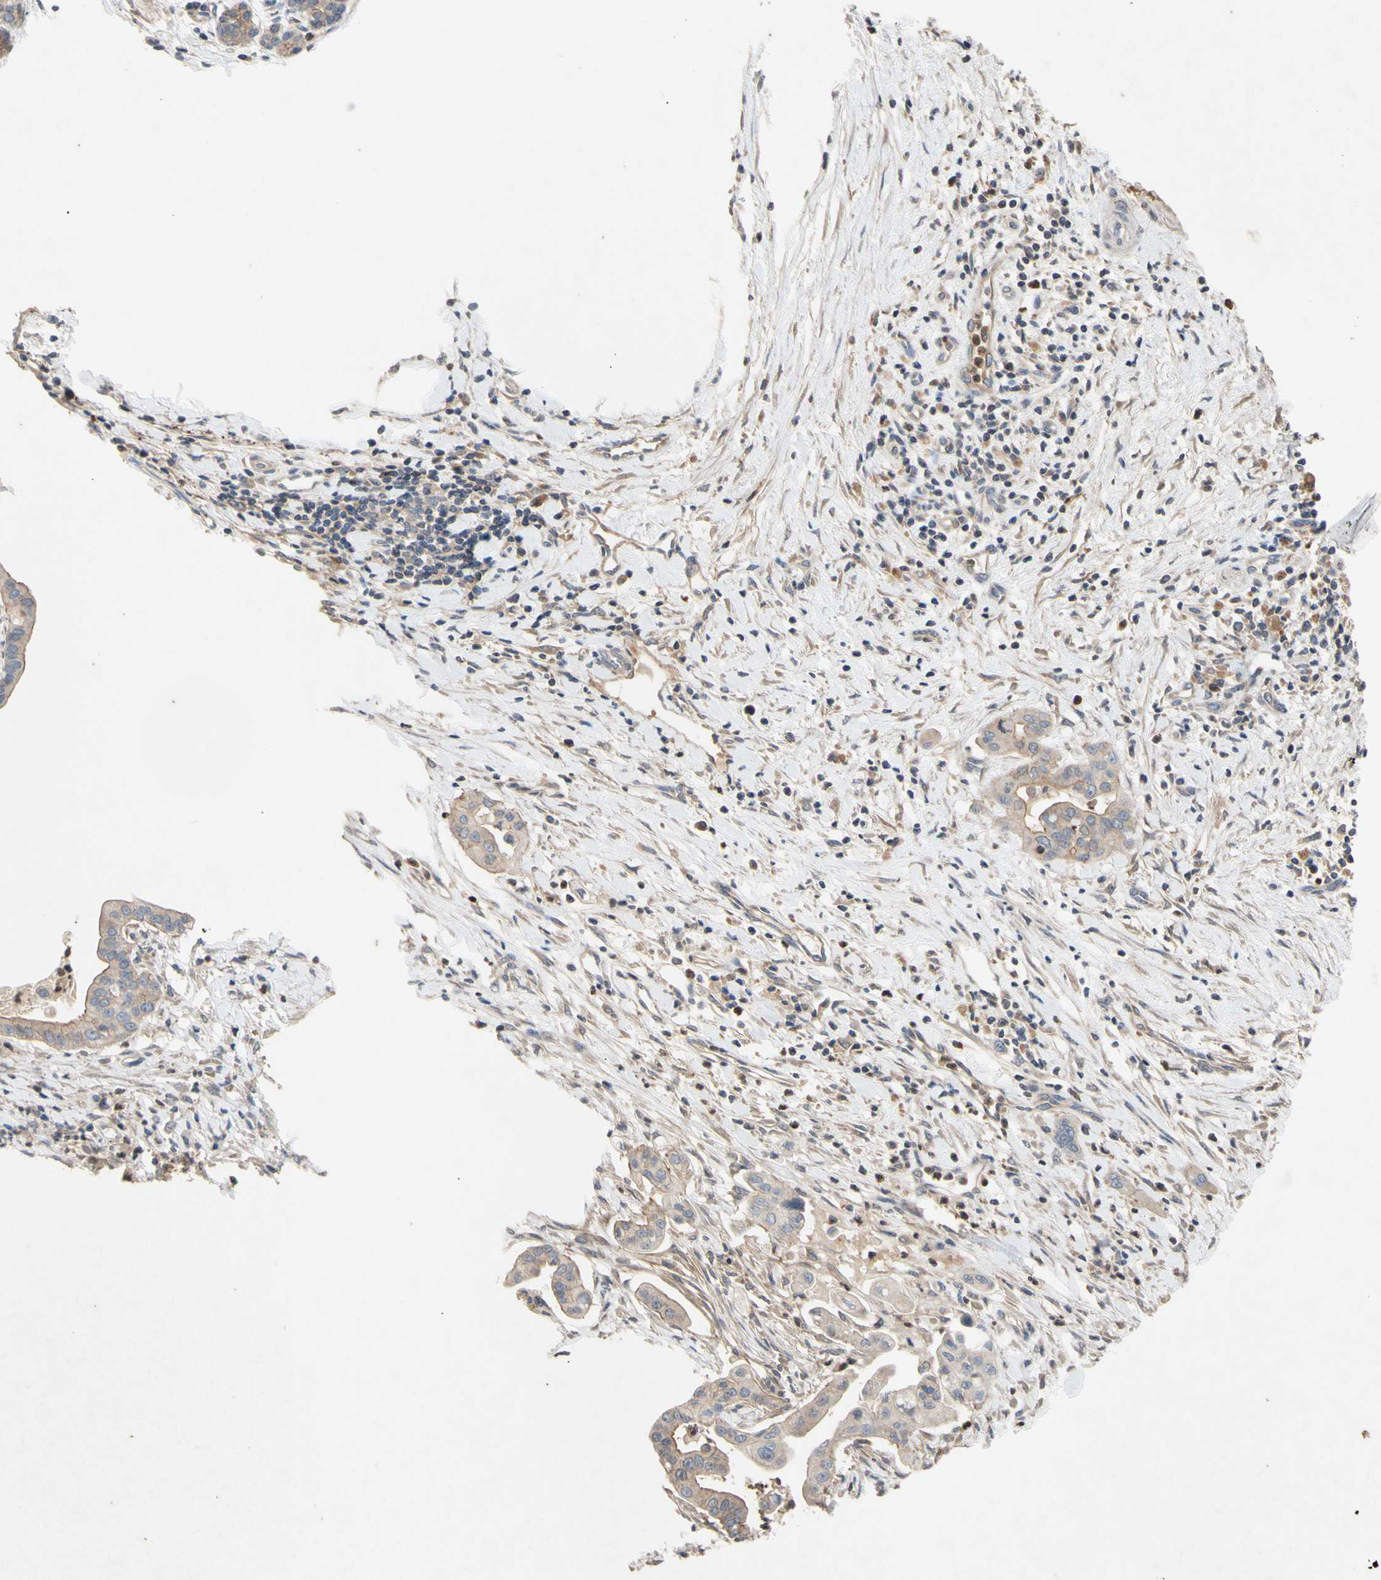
{"staining": {"intensity": "moderate", "quantity": ">75%", "location": "cytoplasmic/membranous"}, "tissue": "pancreatic cancer", "cell_type": "Tumor cells", "image_type": "cancer", "snomed": [{"axis": "morphology", "description": "Adenocarcinoma, NOS"}, {"axis": "topography", "description": "Pancreas"}], "caption": "Immunohistochemistry (IHC) image of human pancreatic cancer (adenocarcinoma) stained for a protein (brown), which displays medium levels of moderate cytoplasmic/membranous positivity in about >75% of tumor cells.", "gene": "NECTIN3", "patient": {"sex": "female", "age": 75}}